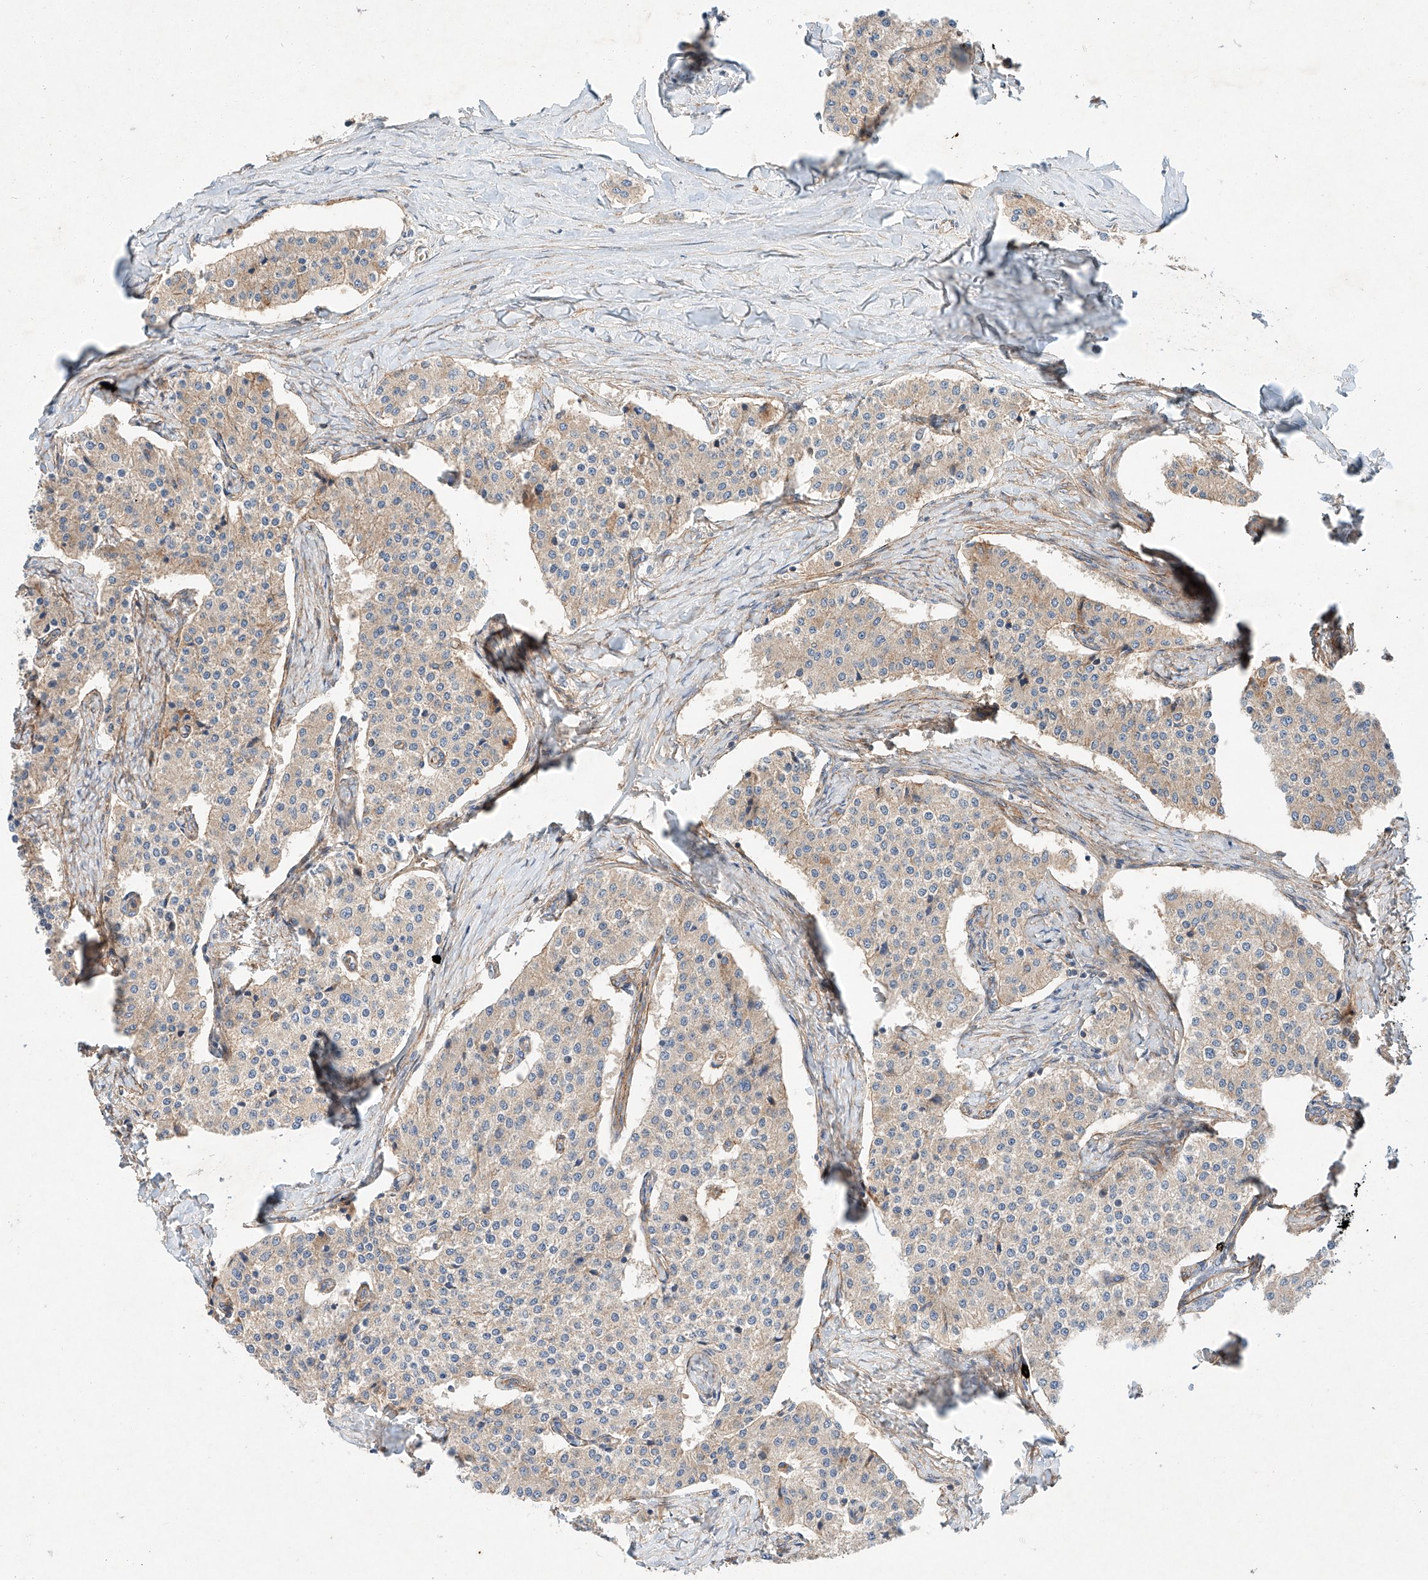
{"staining": {"intensity": "weak", "quantity": "<25%", "location": "cytoplasmic/membranous"}, "tissue": "carcinoid", "cell_type": "Tumor cells", "image_type": "cancer", "snomed": [{"axis": "morphology", "description": "Carcinoid, malignant, NOS"}, {"axis": "topography", "description": "Colon"}], "caption": "Carcinoid (malignant) was stained to show a protein in brown. There is no significant expression in tumor cells.", "gene": "MINDY4", "patient": {"sex": "female", "age": 52}}